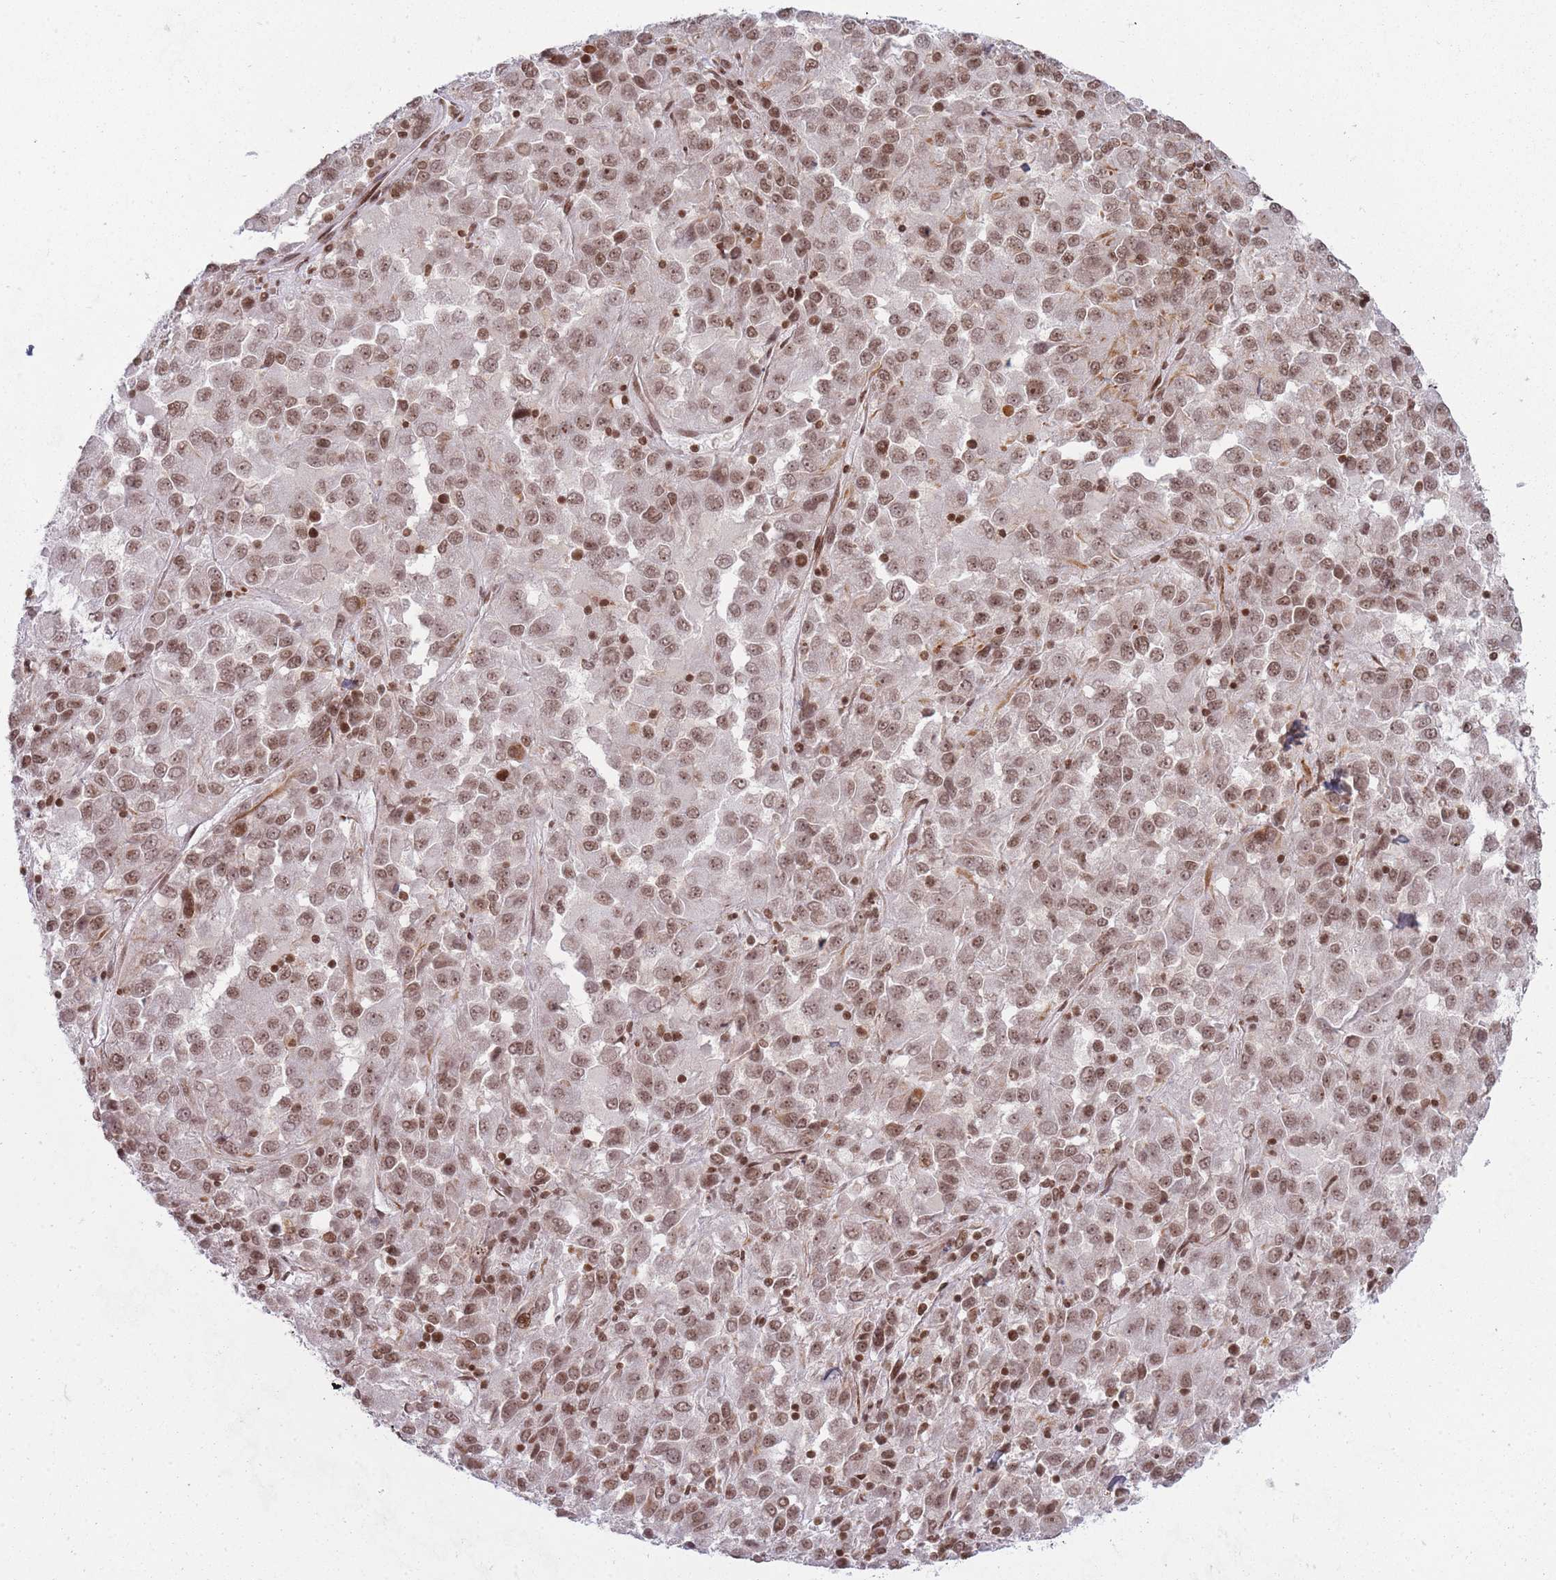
{"staining": {"intensity": "moderate", "quantity": ">75%", "location": "nuclear"}, "tissue": "melanoma", "cell_type": "Tumor cells", "image_type": "cancer", "snomed": [{"axis": "morphology", "description": "Malignant melanoma, Metastatic site"}, {"axis": "topography", "description": "Lung"}], "caption": "A brown stain labels moderate nuclear expression of a protein in human malignant melanoma (metastatic site) tumor cells.", "gene": "TMC6", "patient": {"sex": "male", "age": 64}}